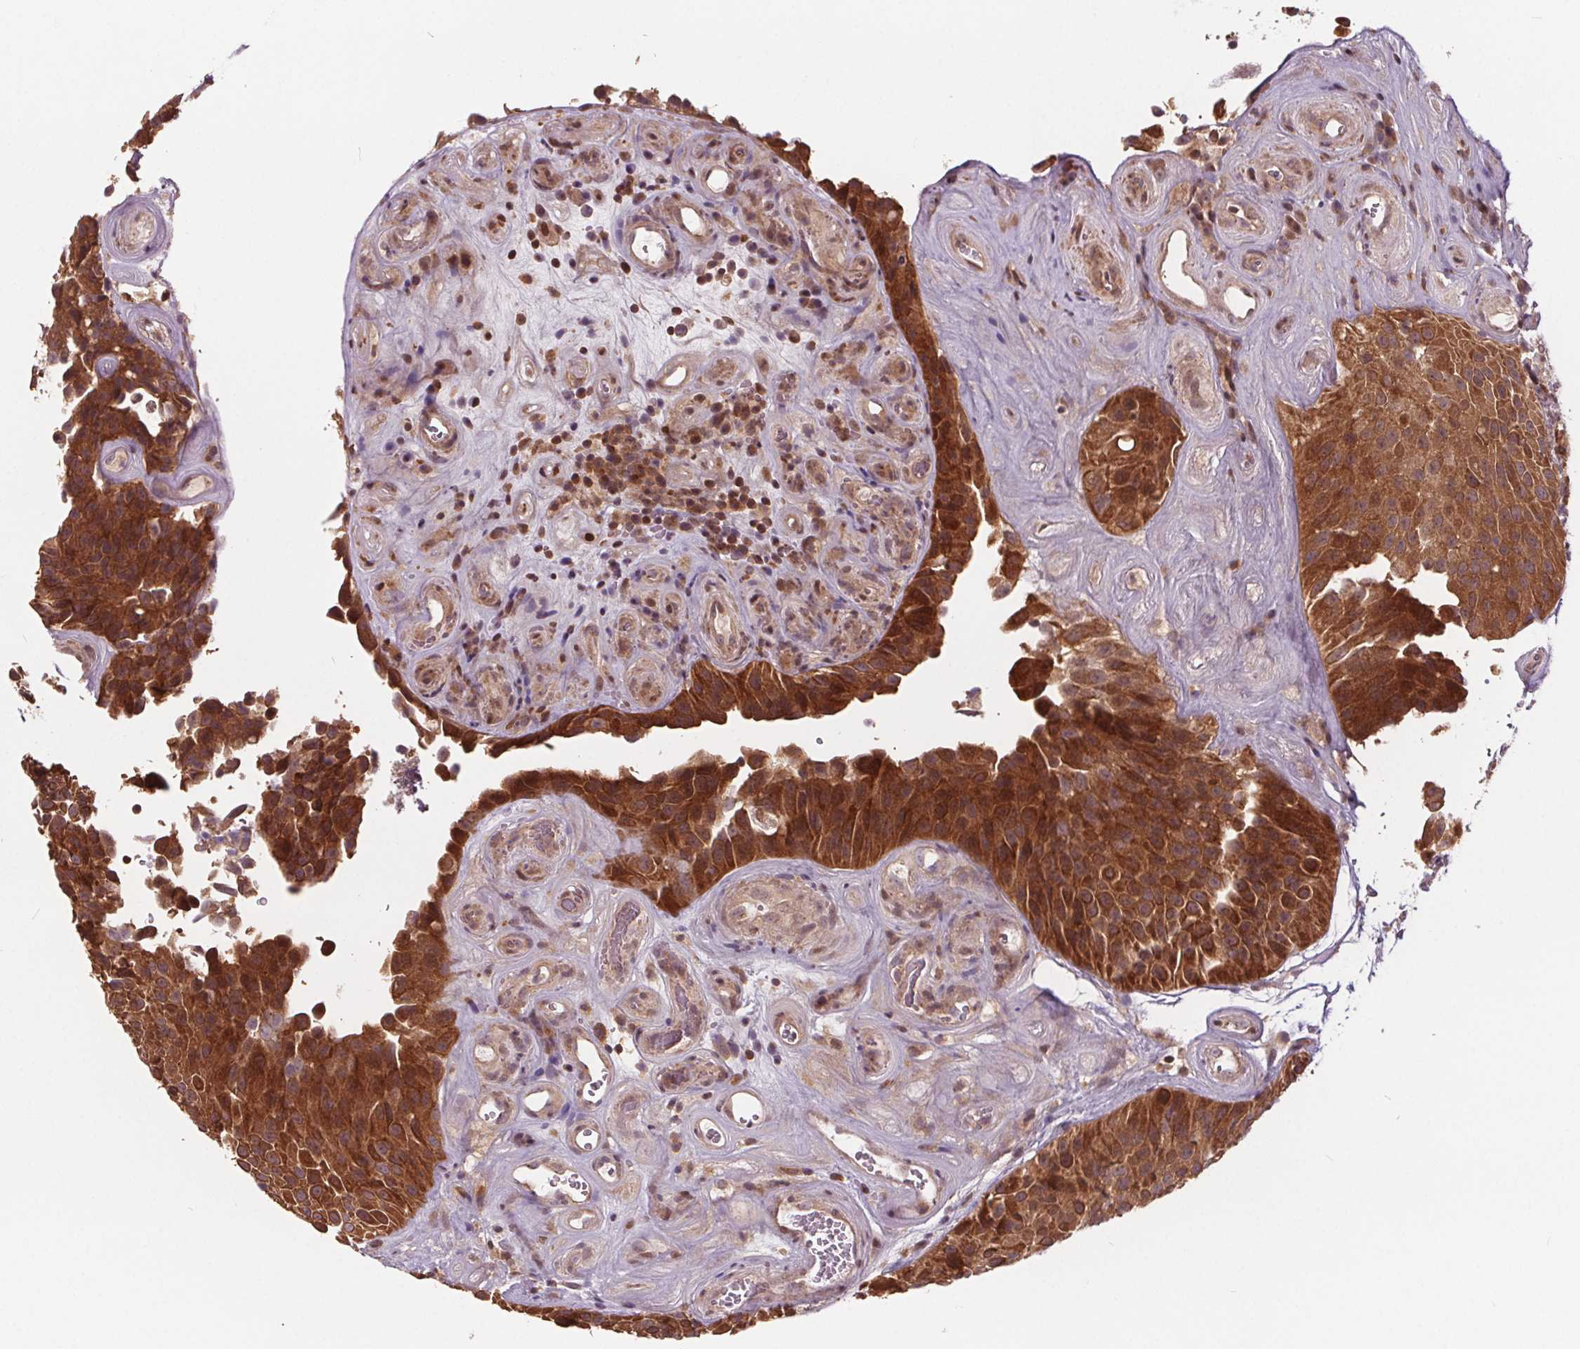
{"staining": {"intensity": "strong", "quantity": ">75%", "location": "cytoplasmic/membranous,nuclear"}, "tissue": "urothelial cancer", "cell_type": "Tumor cells", "image_type": "cancer", "snomed": [{"axis": "morphology", "description": "Urothelial carcinoma, Low grade"}, {"axis": "topography", "description": "Urinary bladder"}], "caption": "There is high levels of strong cytoplasmic/membranous and nuclear expression in tumor cells of urothelial cancer, as demonstrated by immunohistochemical staining (brown color).", "gene": "HIF1AN", "patient": {"sex": "male", "age": 76}}